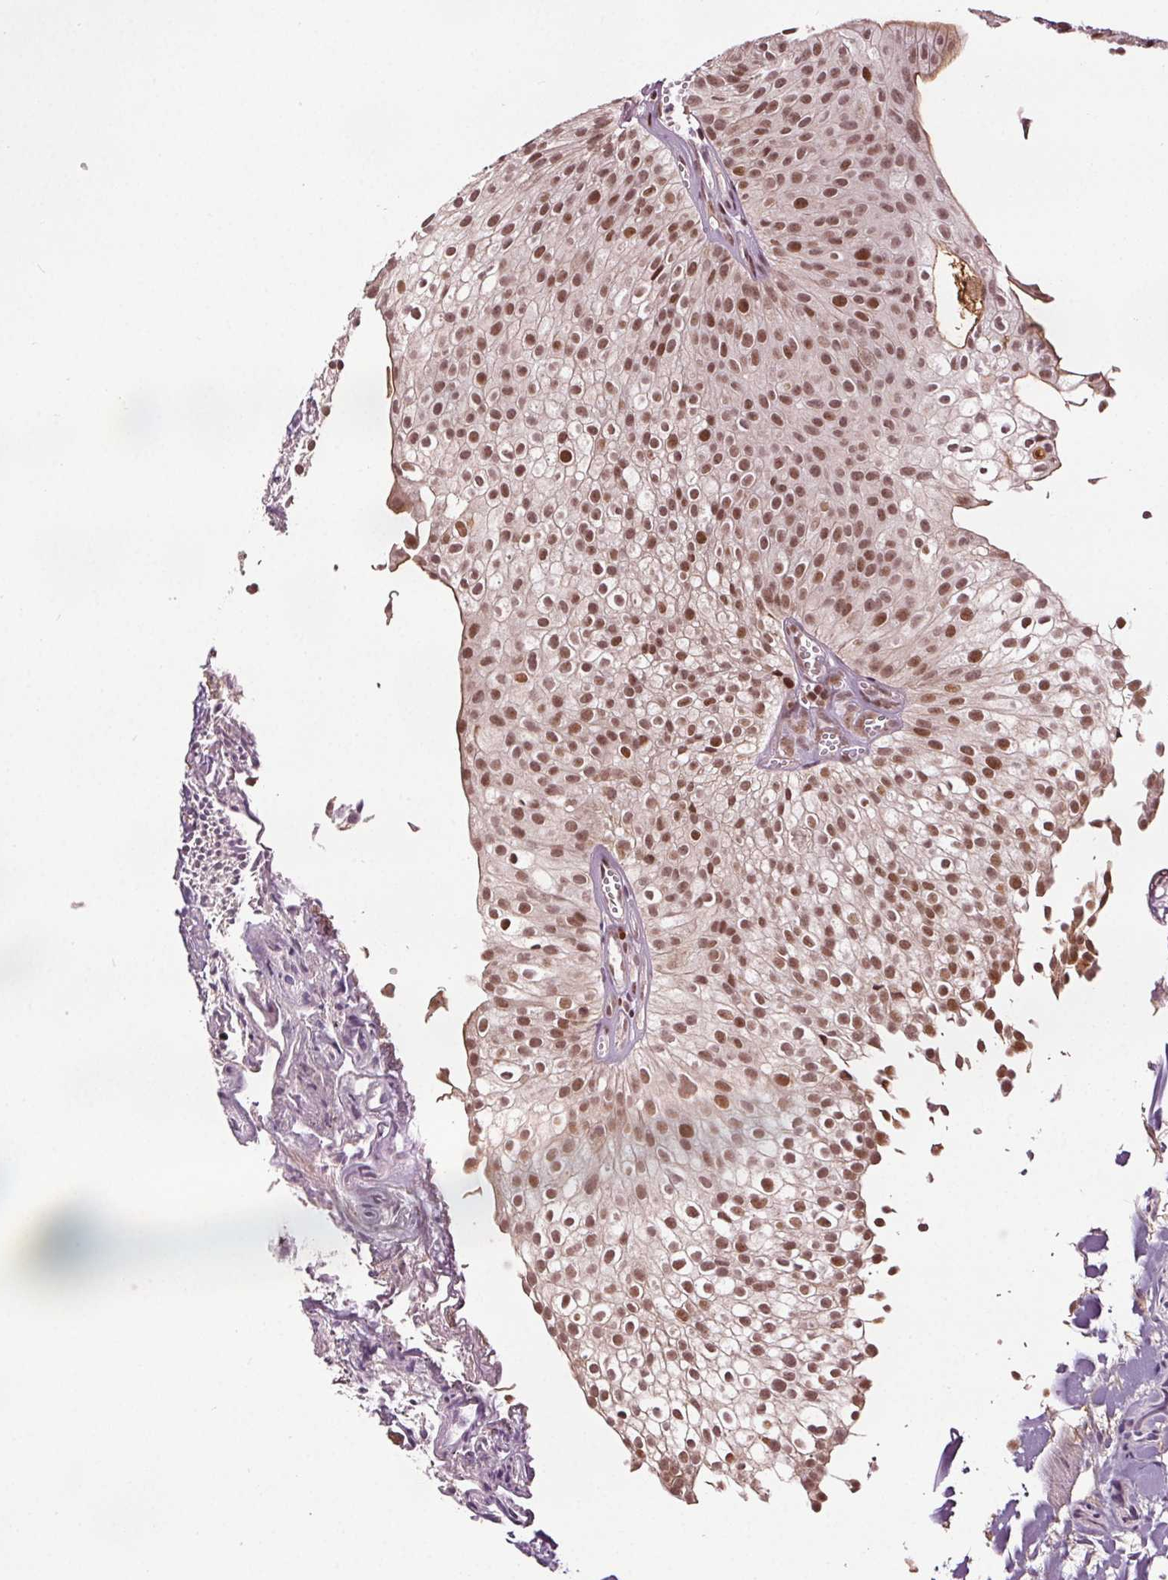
{"staining": {"intensity": "moderate", "quantity": ">75%", "location": "nuclear"}, "tissue": "urothelial cancer", "cell_type": "Tumor cells", "image_type": "cancer", "snomed": [{"axis": "morphology", "description": "Urothelial carcinoma, Low grade"}, {"axis": "topography", "description": "Urinary bladder"}], "caption": "High-magnification brightfield microscopy of low-grade urothelial carcinoma stained with DAB (3,3'-diaminobenzidine) (brown) and counterstained with hematoxylin (blue). tumor cells exhibit moderate nuclear staining is identified in about>75% of cells. The staining is performed using DAB (3,3'-diaminobenzidine) brown chromogen to label protein expression. The nuclei are counter-stained blue using hematoxylin.", "gene": "DDX11", "patient": {"sex": "male", "age": 70}}